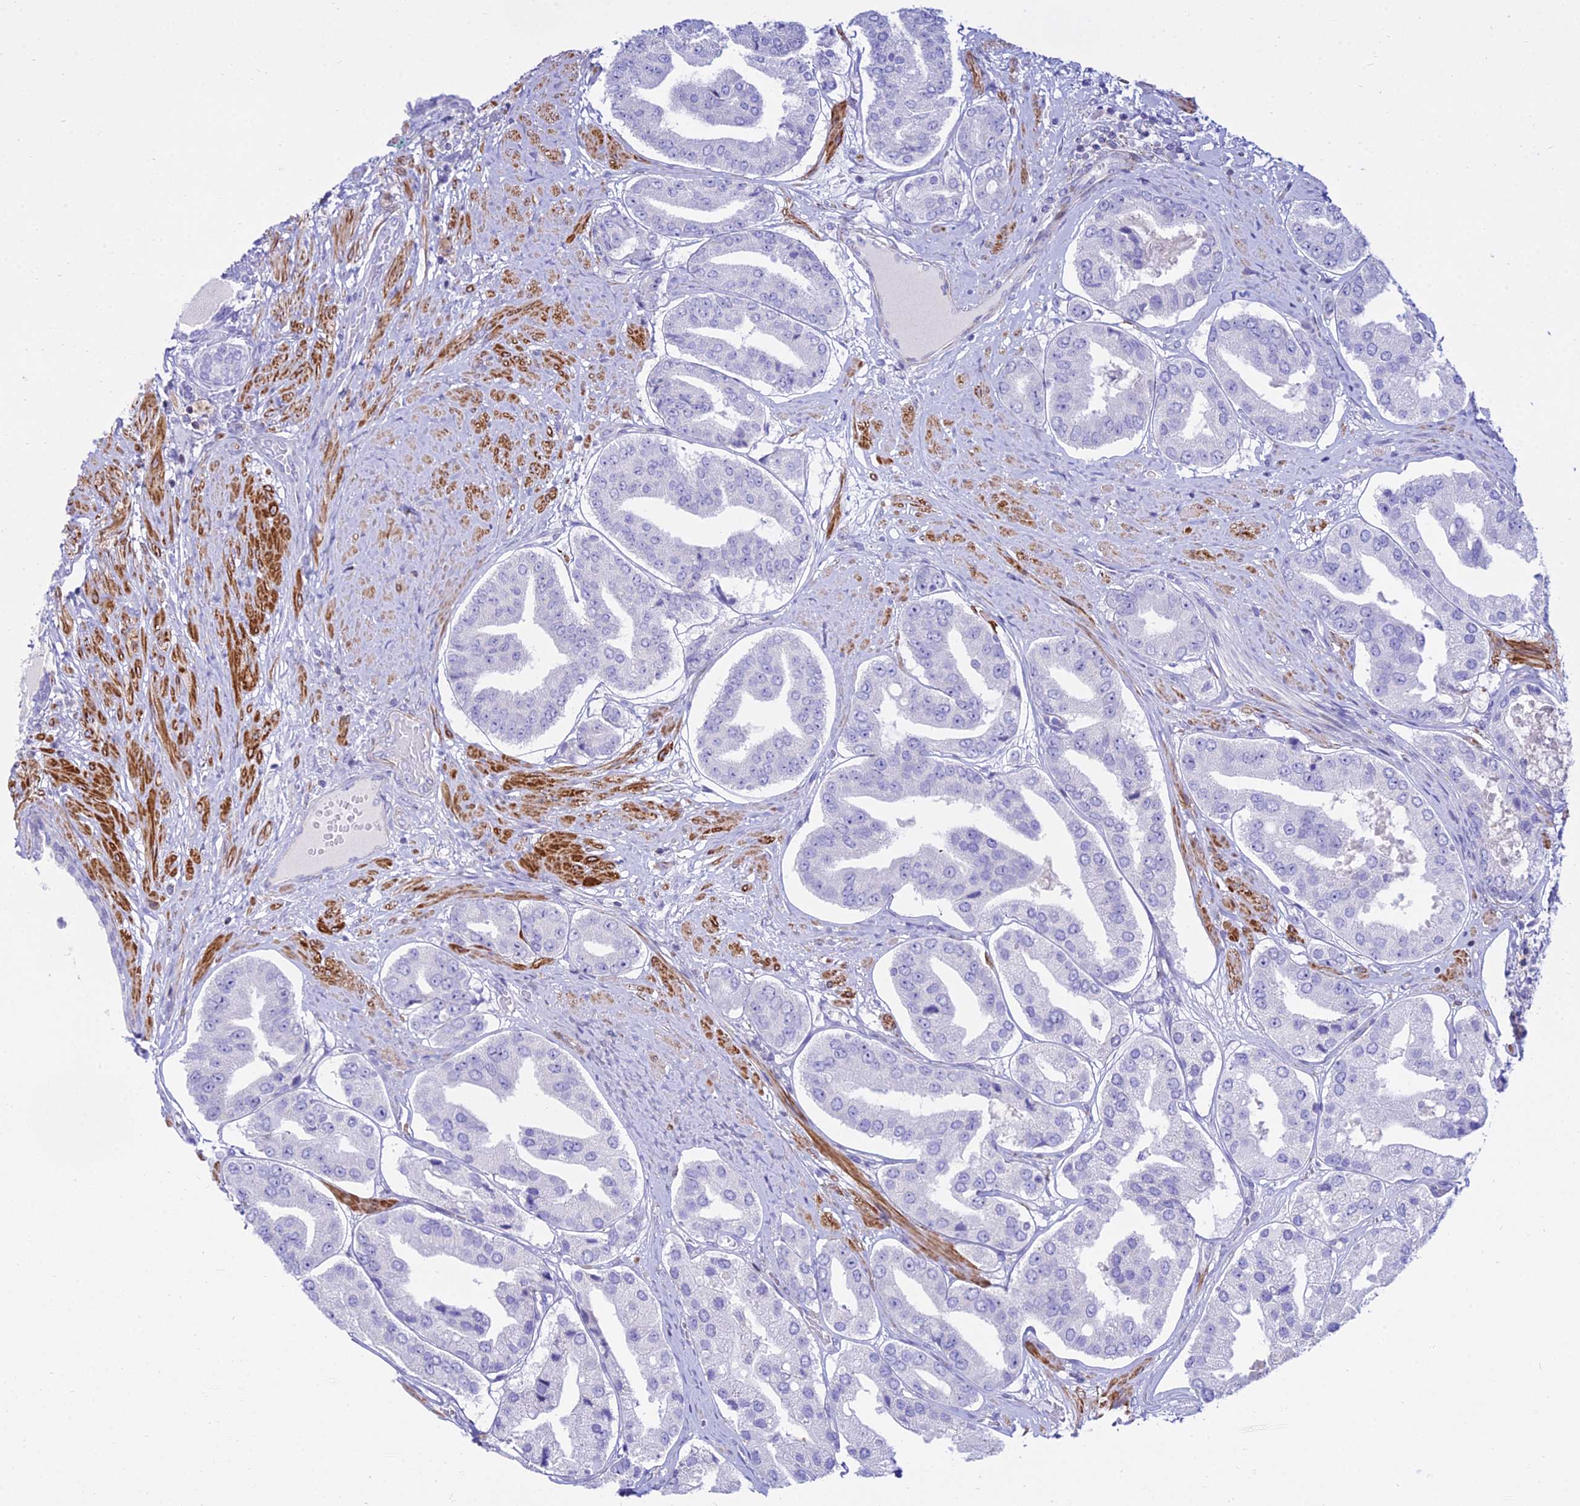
{"staining": {"intensity": "negative", "quantity": "none", "location": "none"}, "tissue": "prostate cancer", "cell_type": "Tumor cells", "image_type": "cancer", "snomed": [{"axis": "morphology", "description": "Adenocarcinoma, High grade"}, {"axis": "topography", "description": "Prostate"}], "caption": "Tumor cells are negative for brown protein staining in prostate high-grade adenocarcinoma. (DAB IHC, high magnification).", "gene": "DLX1", "patient": {"sex": "male", "age": 63}}